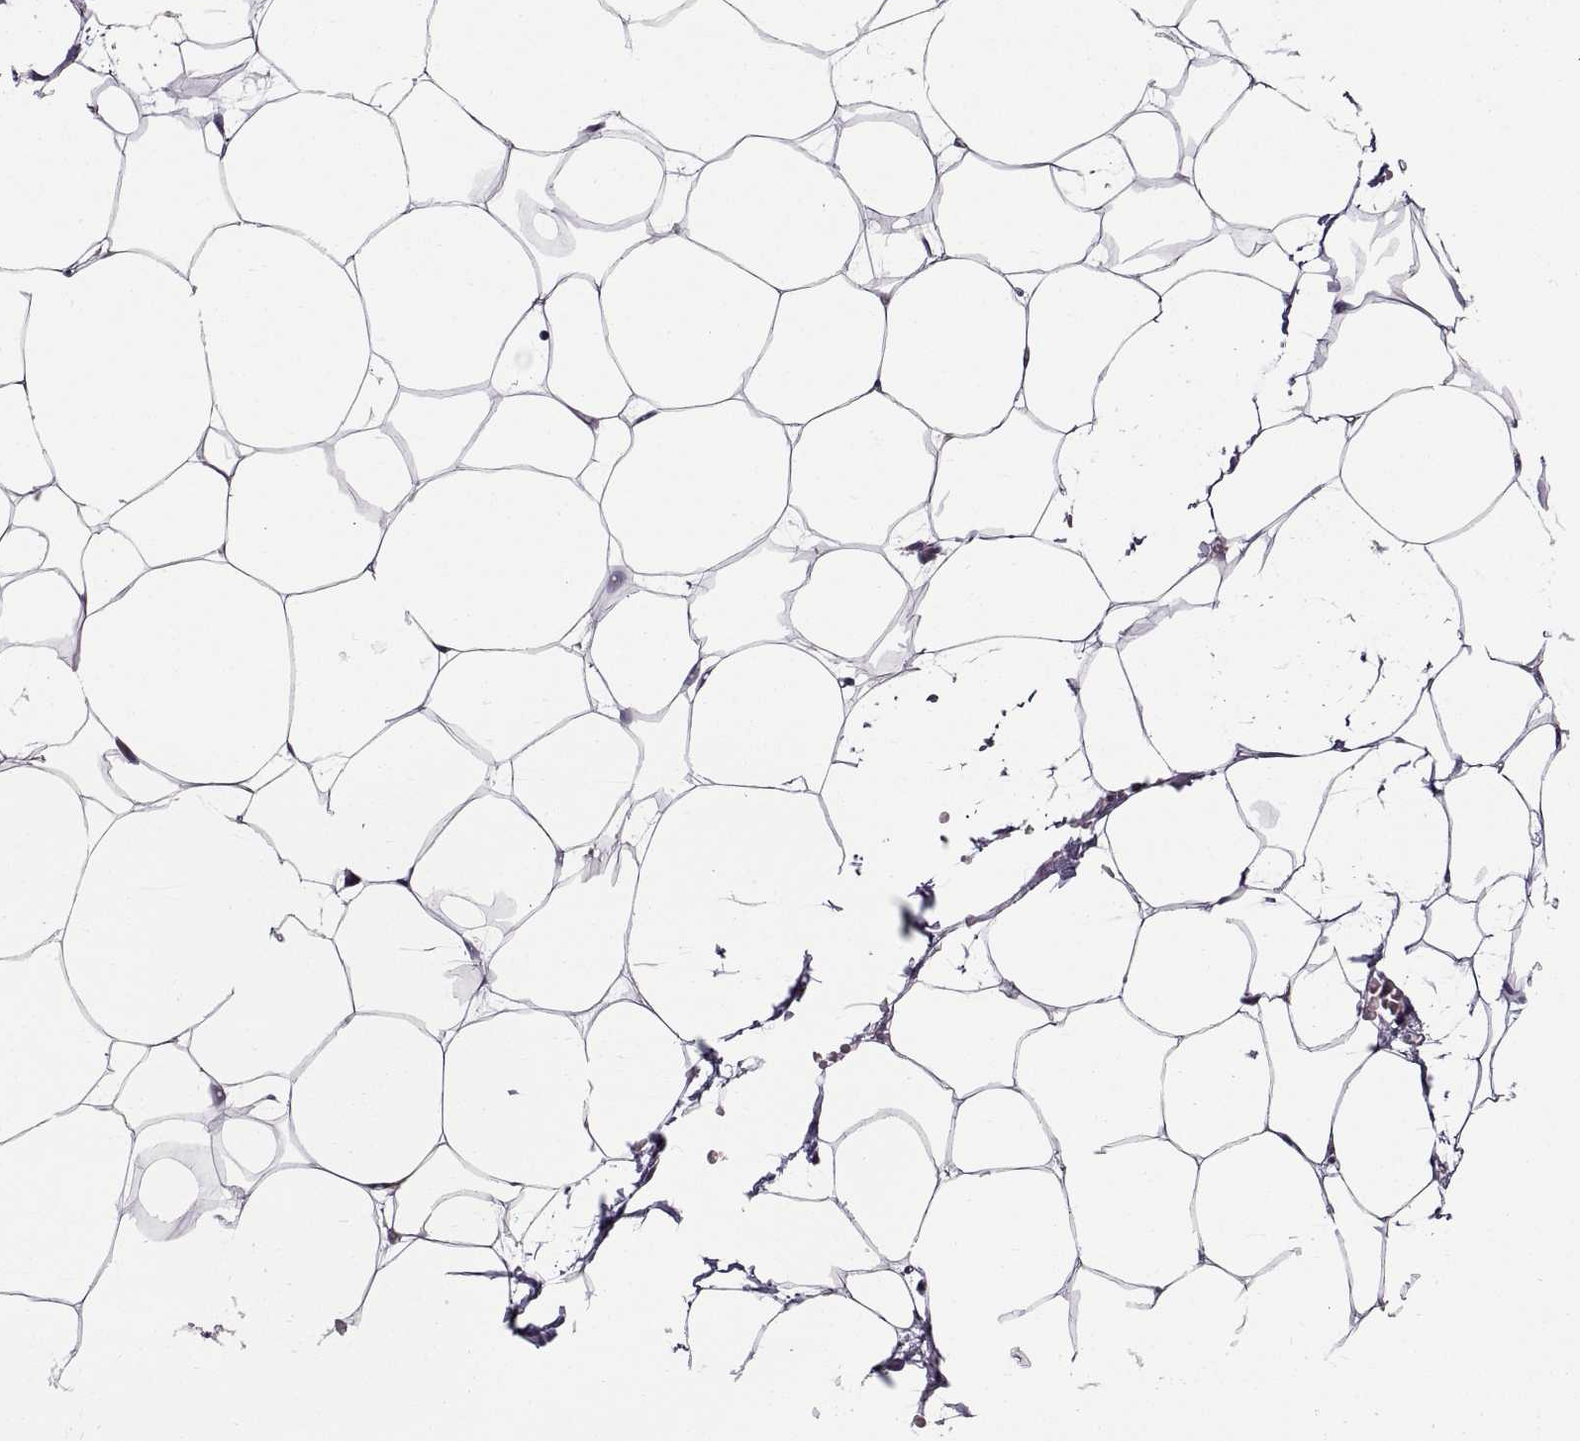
{"staining": {"intensity": "negative", "quantity": "none", "location": "none"}, "tissue": "adipose tissue", "cell_type": "Adipocytes", "image_type": "normal", "snomed": [{"axis": "morphology", "description": "Normal tissue, NOS"}, {"axis": "topography", "description": "Adipose tissue"}], "caption": "Adipose tissue stained for a protein using immunohistochemistry (IHC) demonstrates no staining adipocytes.", "gene": "CALCR", "patient": {"sex": "male", "age": 57}}